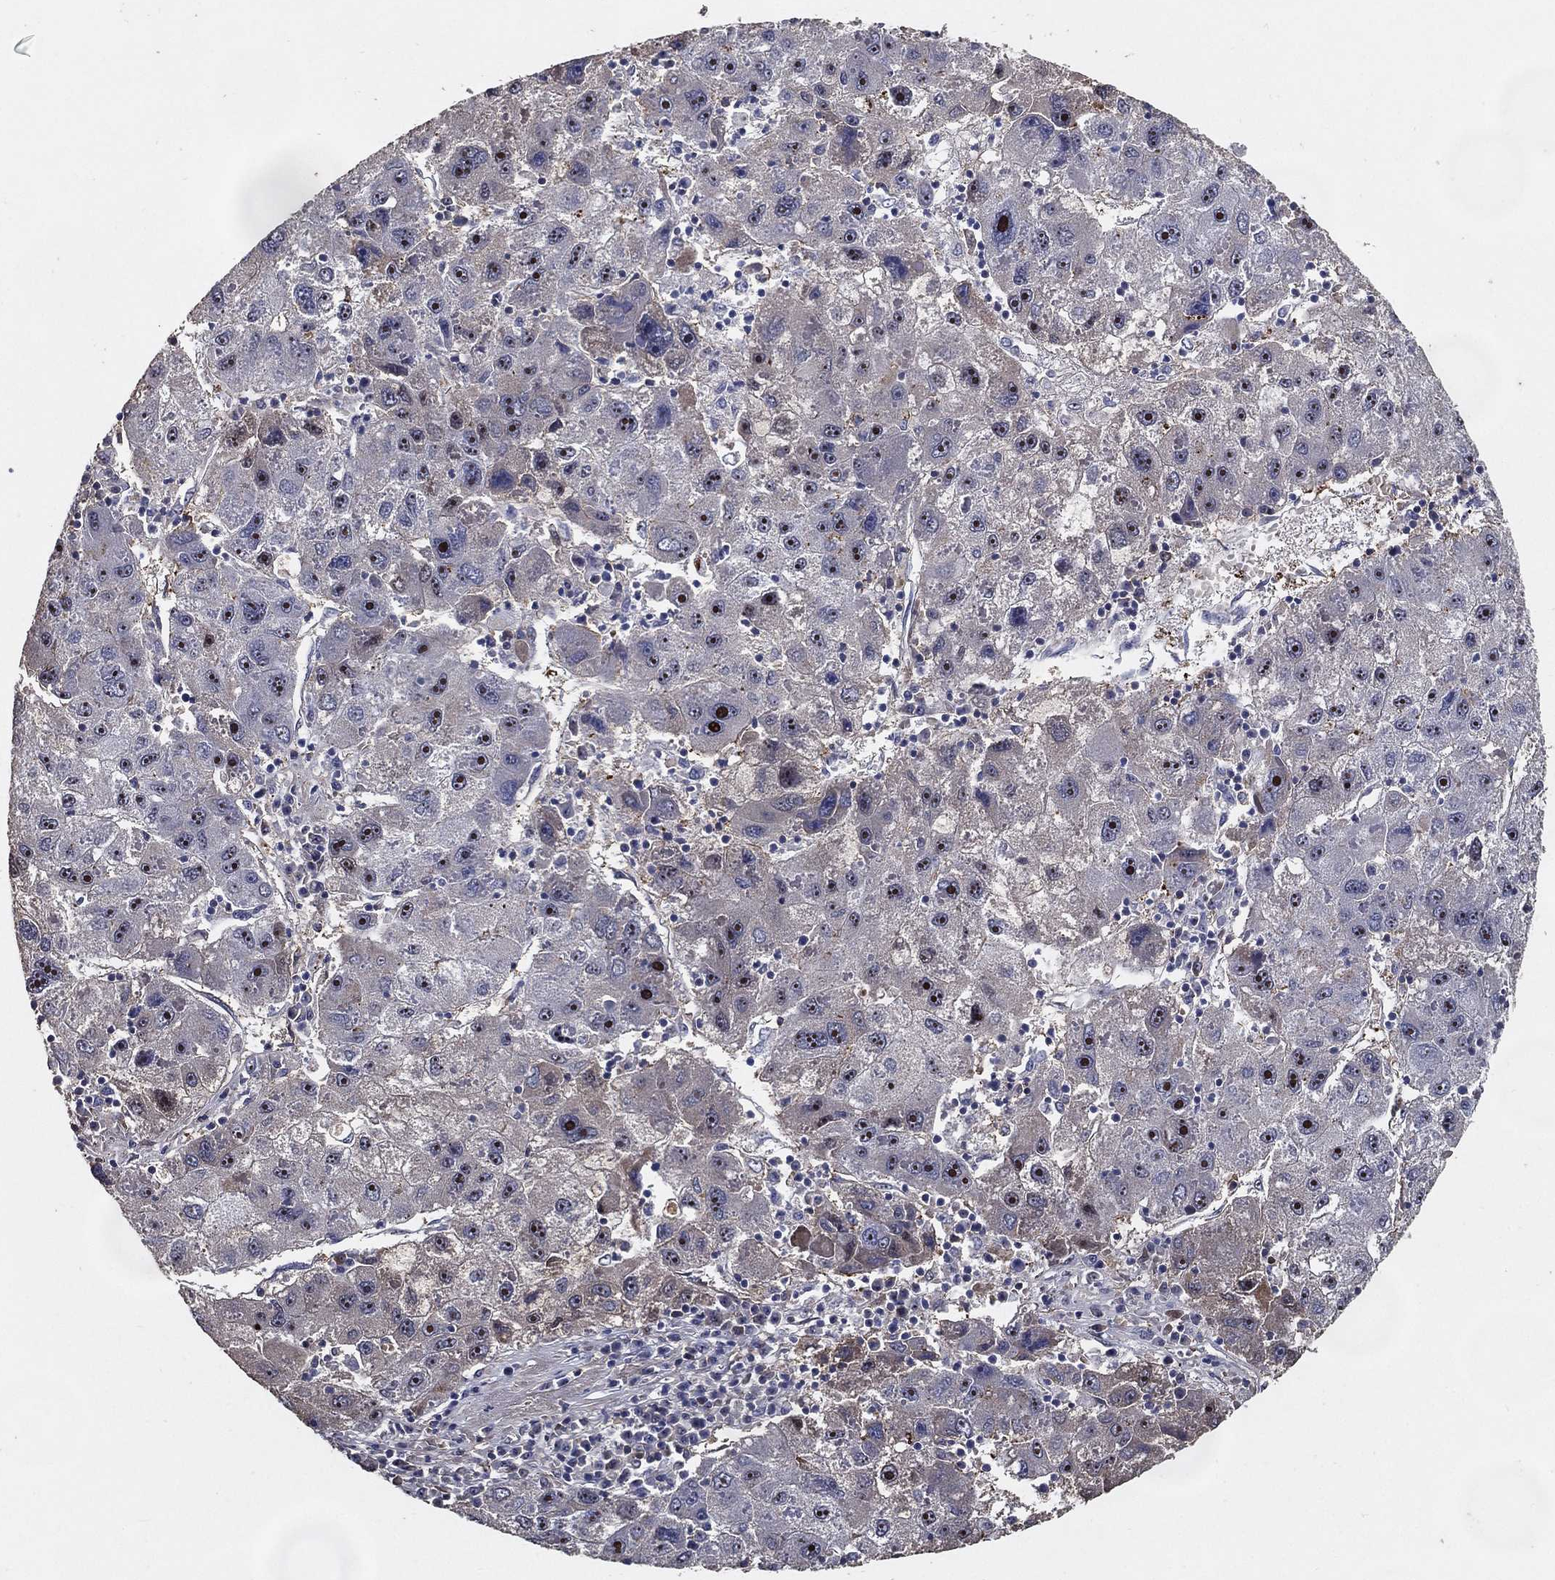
{"staining": {"intensity": "moderate", "quantity": "<25%", "location": "nuclear"}, "tissue": "liver cancer", "cell_type": "Tumor cells", "image_type": "cancer", "snomed": [{"axis": "morphology", "description": "Carcinoma, Hepatocellular, NOS"}, {"axis": "topography", "description": "Liver"}], "caption": "Brown immunohistochemical staining in human hepatocellular carcinoma (liver) reveals moderate nuclear expression in about <25% of tumor cells.", "gene": "EFNA1", "patient": {"sex": "male", "age": 75}}